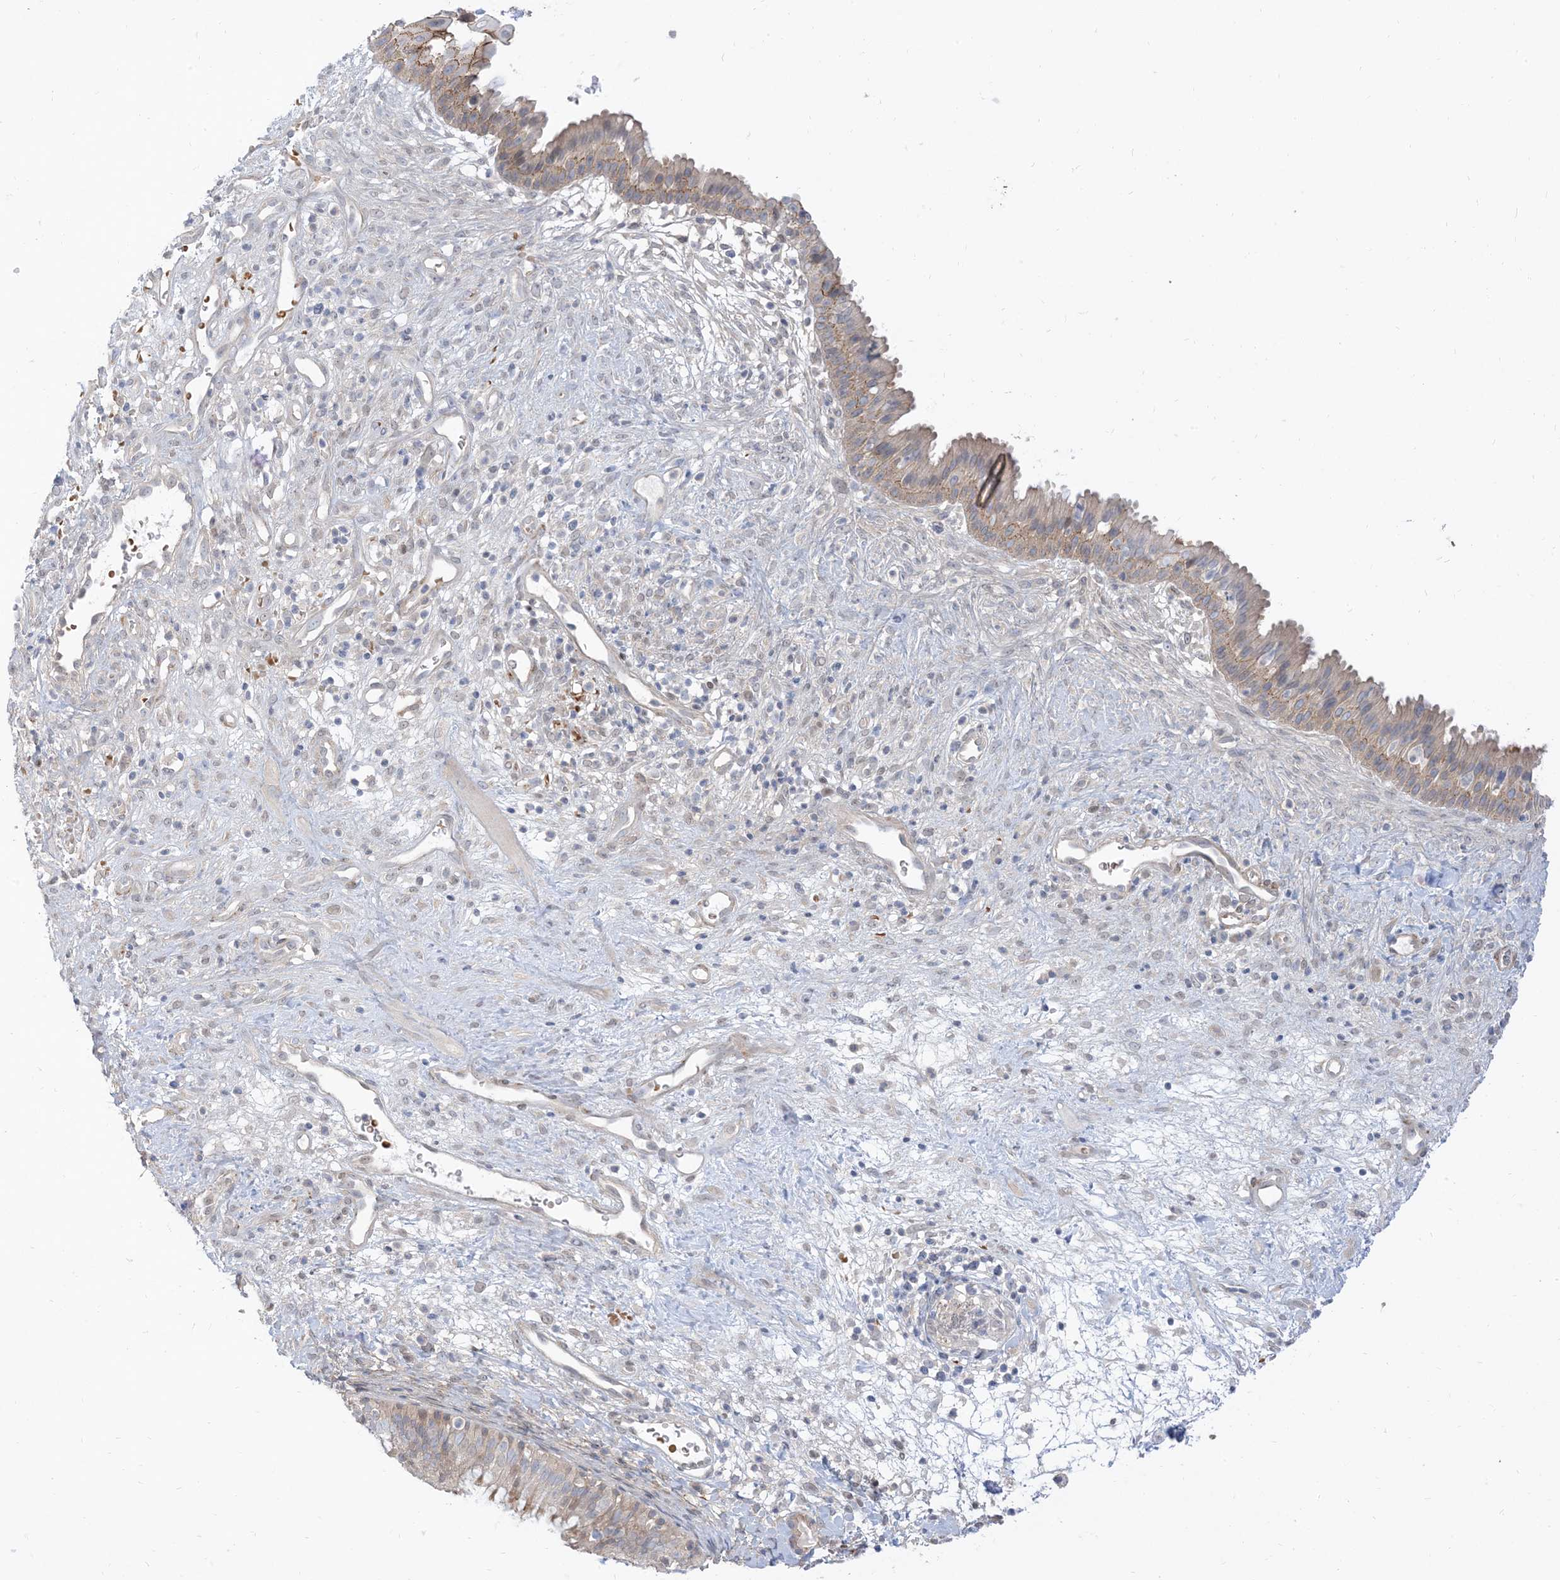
{"staining": {"intensity": "weak", "quantity": "<25%", "location": "cytoplasmic/membranous"}, "tissue": "nasopharynx", "cell_type": "Respiratory epithelial cells", "image_type": "normal", "snomed": [{"axis": "morphology", "description": "Normal tissue, NOS"}, {"axis": "topography", "description": "Nasopharynx"}], "caption": "Unremarkable nasopharynx was stained to show a protein in brown. There is no significant staining in respiratory epithelial cells. Nuclei are stained in blue.", "gene": "RIN1", "patient": {"sex": "male", "age": 22}}